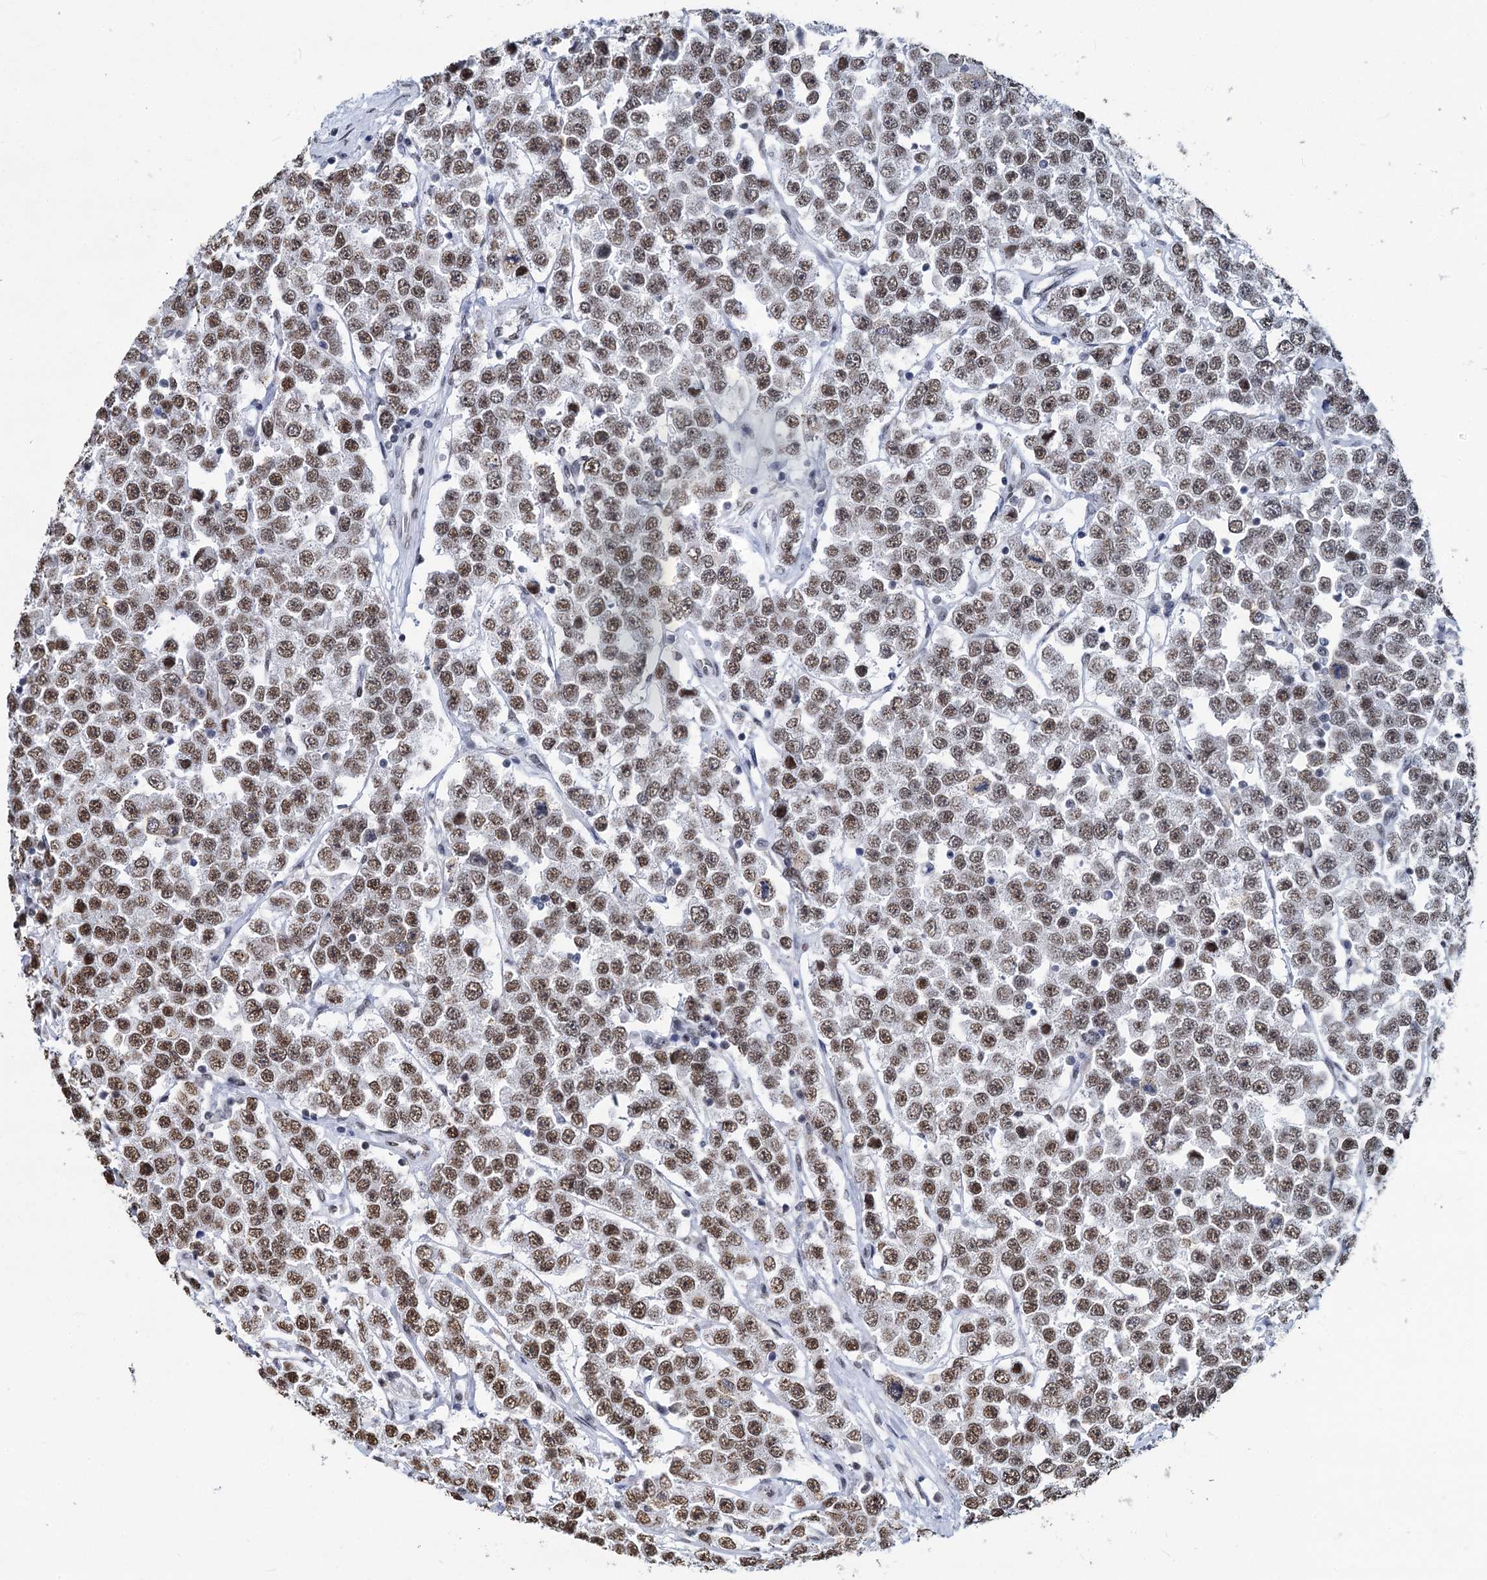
{"staining": {"intensity": "moderate", "quantity": ">75%", "location": "nuclear"}, "tissue": "testis cancer", "cell_type": "Tumor cells", "image_type": "cancer", "snomed": [{"axis": "morphology", "description": "Seminoma, NOS"}, {"axis": "topography", "description": "Testis"}], "caption": "Tumor cells demonstrate moderate nuclear expression in about >75% of cells in seminoma (testis).", "gene": "PARPBP", "patient": {"sex": "male", "age": 28}}